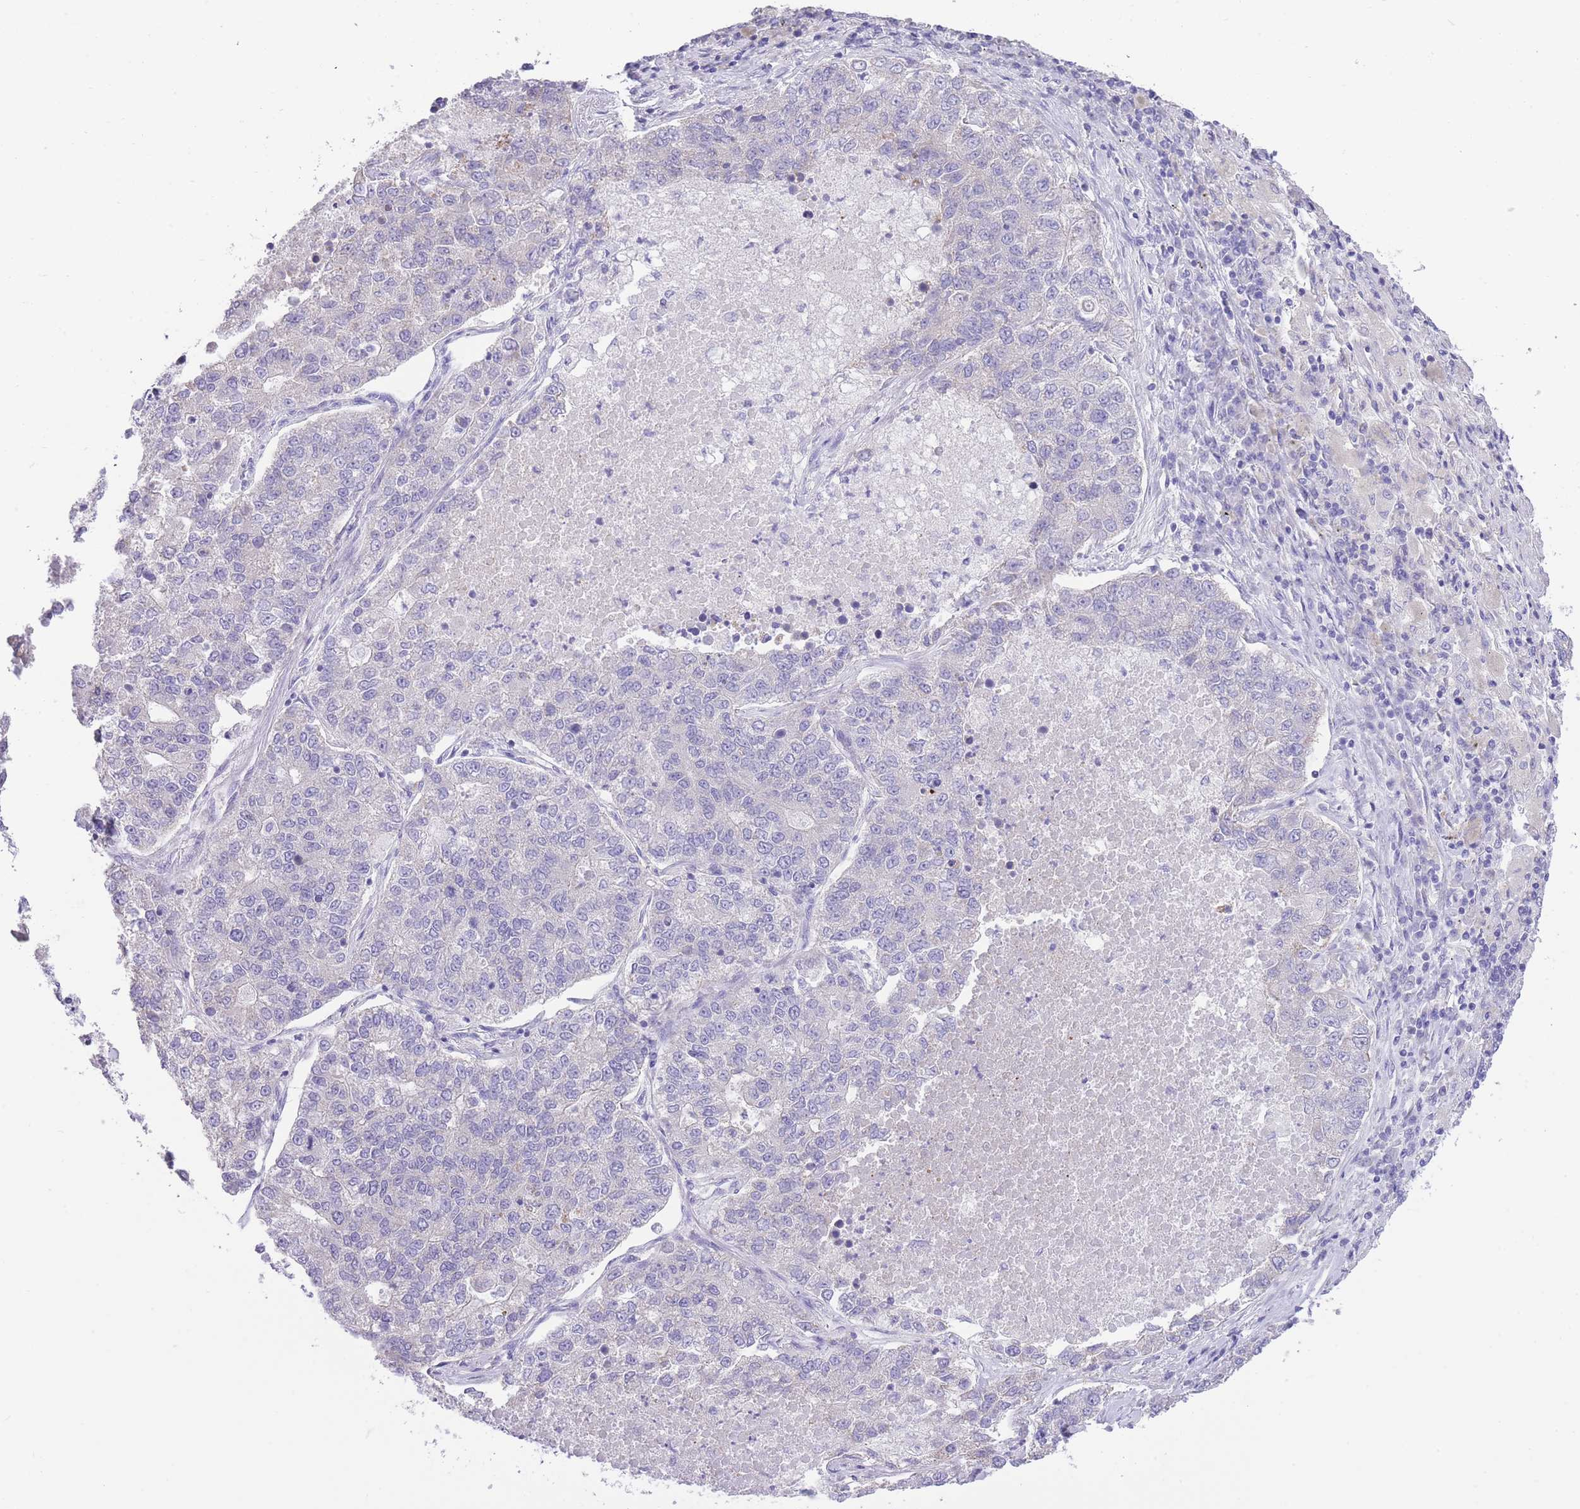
{"staining": {"intensity": "negative", "quantity": "none", "location": "none"}, "tissue": "lung cancer", "cell_type": "Tumor cells", "image_type": "cancer", "snomed": [{"axis": "morphology", "description": "Adenocarcinoma, NOS"}, {"axis": "topography", "description": "Lung"}], "caption": "Tumor cells are negative for brown protein staining in lung cancer (adenocarcinoma).", "gene": "RHOU", "patient": {"sex": "male", "age": 49}}